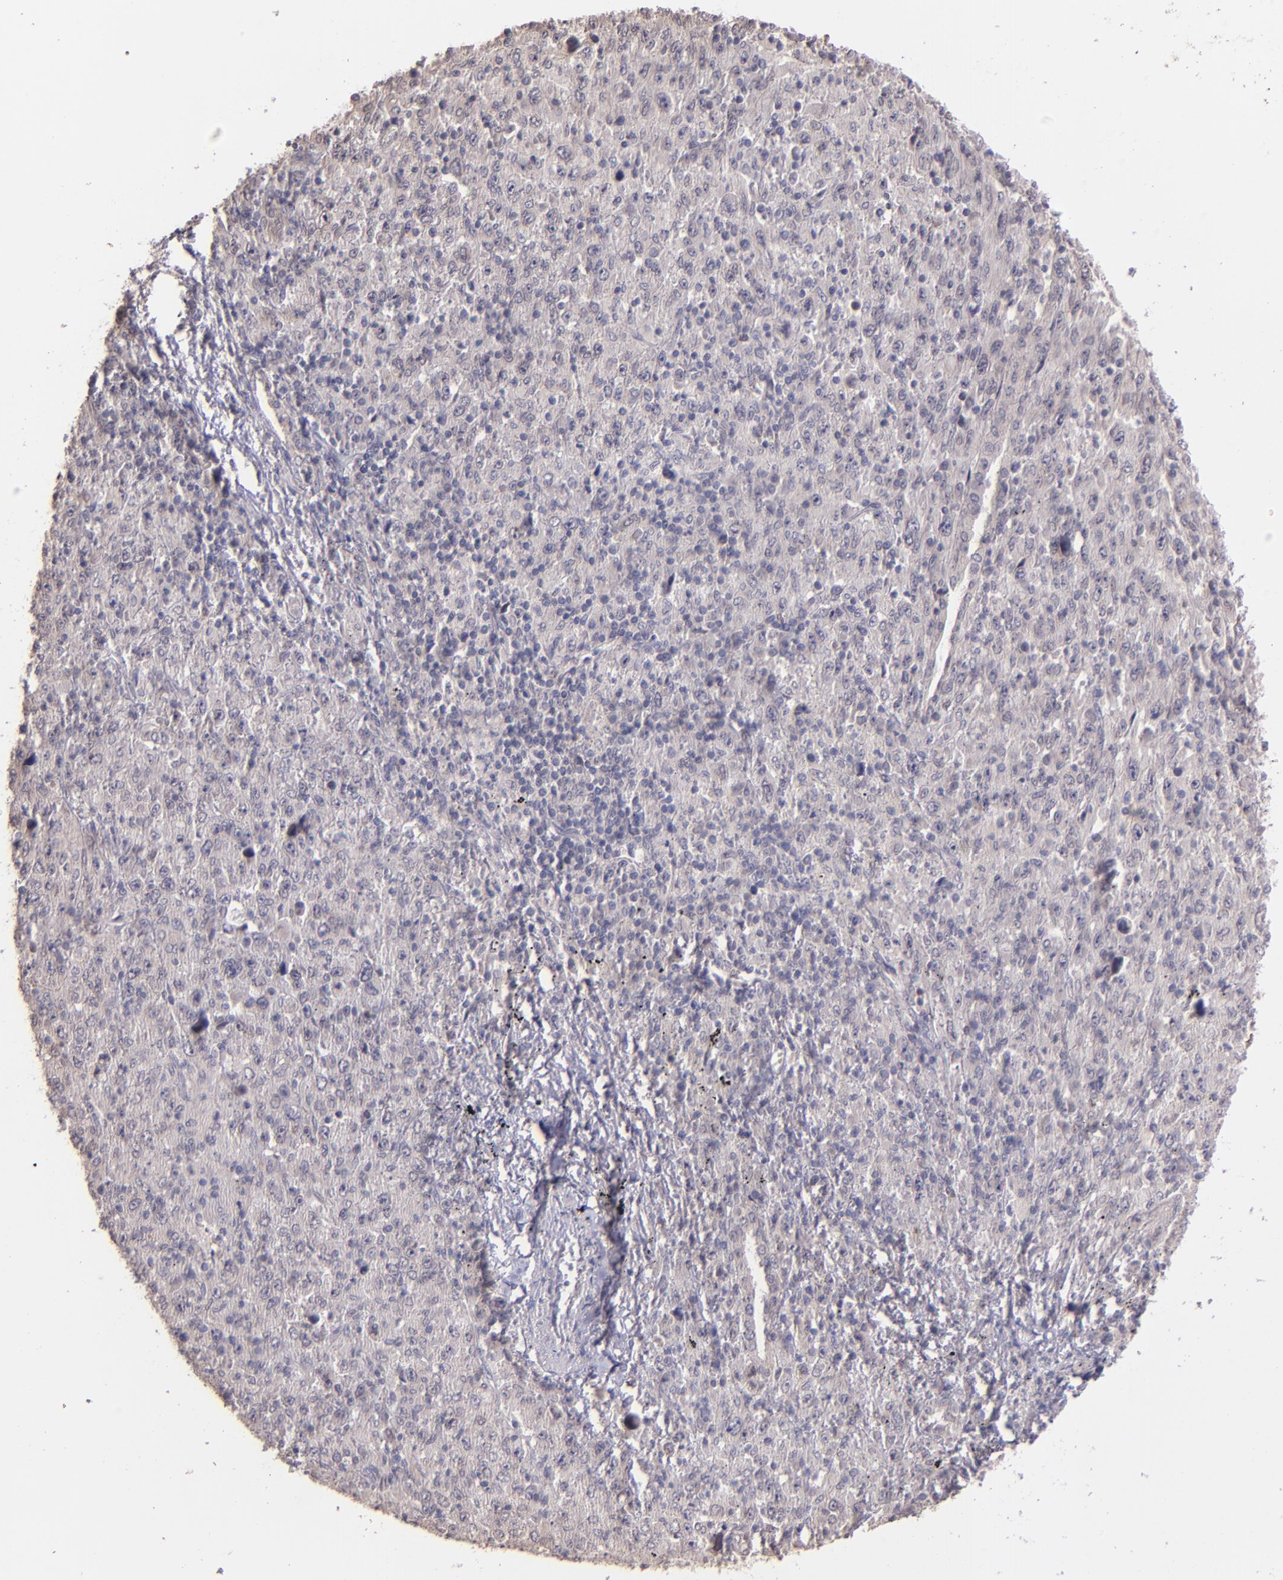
{"staining": {"intensity": "weak", "quantity": "<25%", "location": "cytoplasmic/membranous"}, "tissue": "melanoma", "cell_type": "Tumor cells", "image_type": "cancer", "snomed": [{"axis": "morphology", "description": "Malignant melanoma, Metastatic site"}, {"axis": "topography", "description": "Skin"}], "caption": "Tumor cells are negative for brown protein staining in melanoma.", "gene": "NUP62CL", "patient": {"sex": "female", "age": 56}}